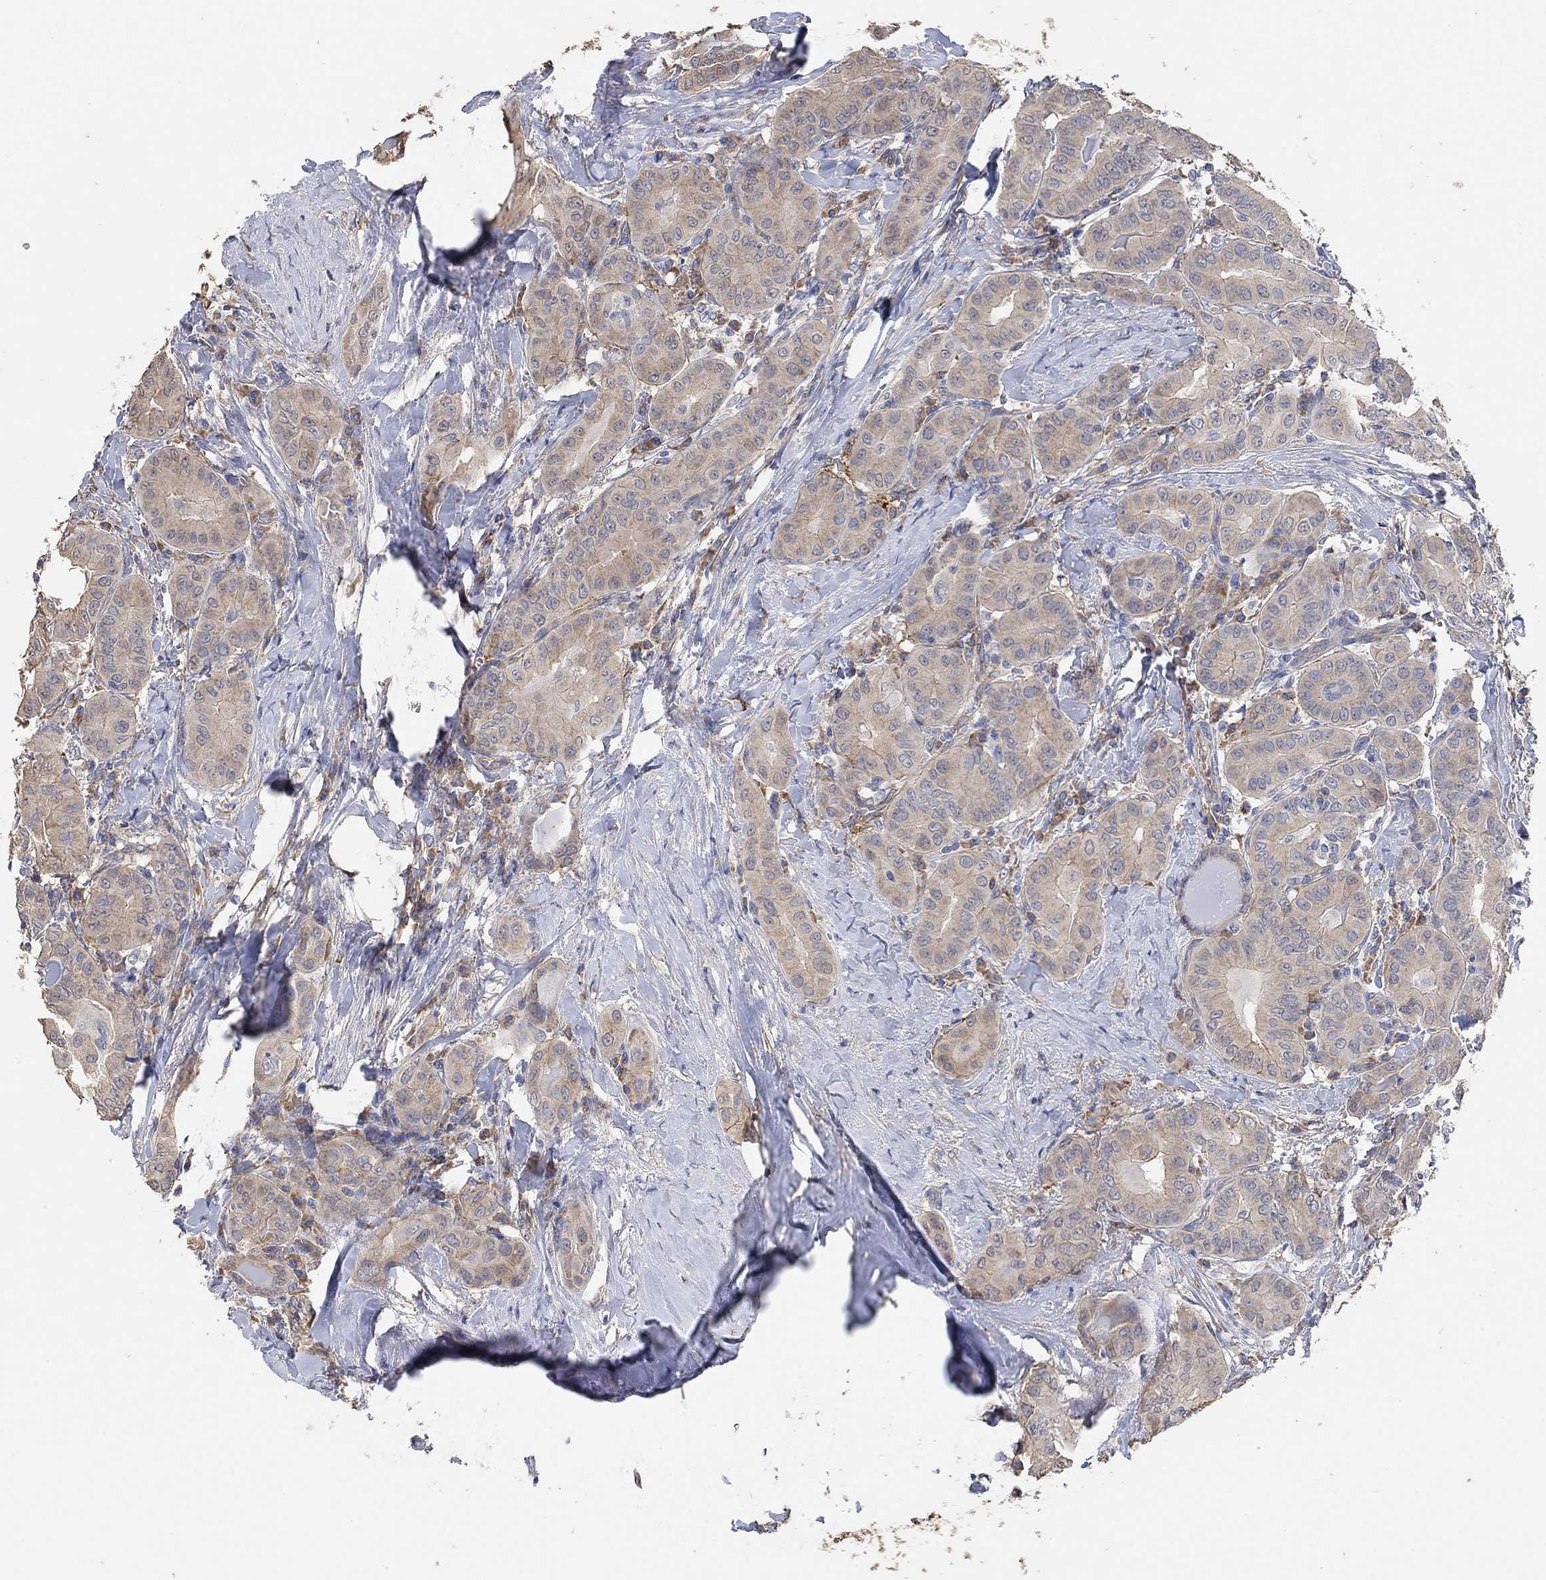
{"staining": {"intensity": "moderate", "quantity": "<25%", "location": "cytoplasmic/membranous"}, "tissue": "thyroid cancer", "cell_type": "Tumor cells", "image_type": "cancer", "snomed": [{"axis": "morphology", "description": "Papillary adenocarcinoma, NOS"}, {"axis": "topography", "description": "Thyroid gland"}], "caption": "A high-resolution image shows IHC staining of papillary adenocarcinoma (thyroid), which demonstrates moderate cytoplasmic/membranous positivity in approximately <25% of tumor cells.", "gene": "SYT16", "patient": {"sex": "female", "age": 37}}